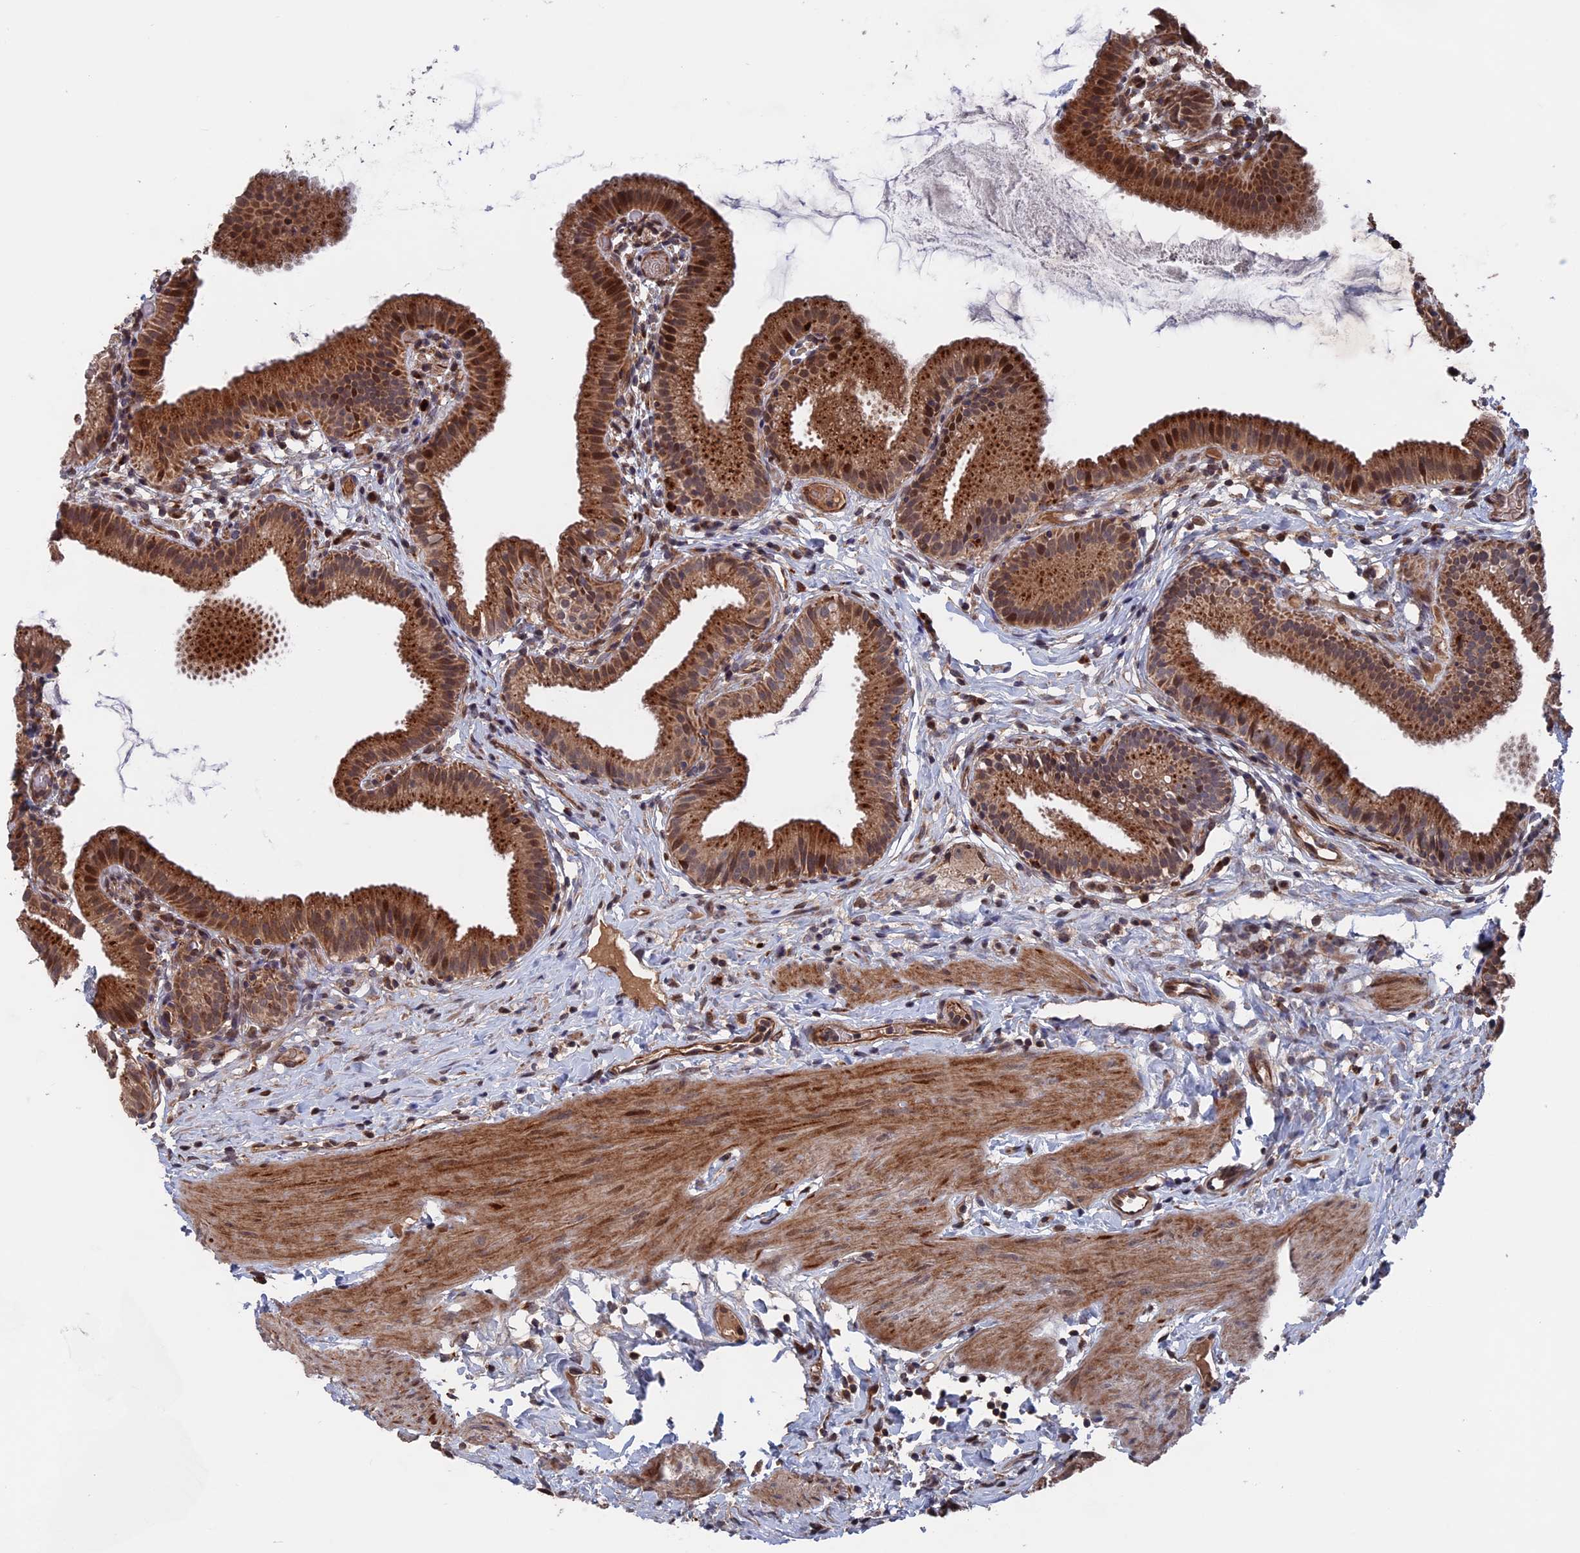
{"staining": {"intensity": "moderate", "quantity": ">75%", "location": "cytoplasmic/membranous,nuclear"}, "tissue": "gallbladder", "cell_type": "Glandular cells", "image_type": "normal", "snomed": [{"axis": "morphology", "description": "Normal tissue, NOS"}, {"axis": "topography", "description": "Gallbladder"}], "caption": "Moderate cytoplasmic/membranous,nuclear protein positivity is seen in about >75% of glandular cells in gallbladder. (Brightfield microscopy of DAB IHC at high magnification).", "gene": "PLA2G15", "patient": {"sex": "female", "age": 46}}